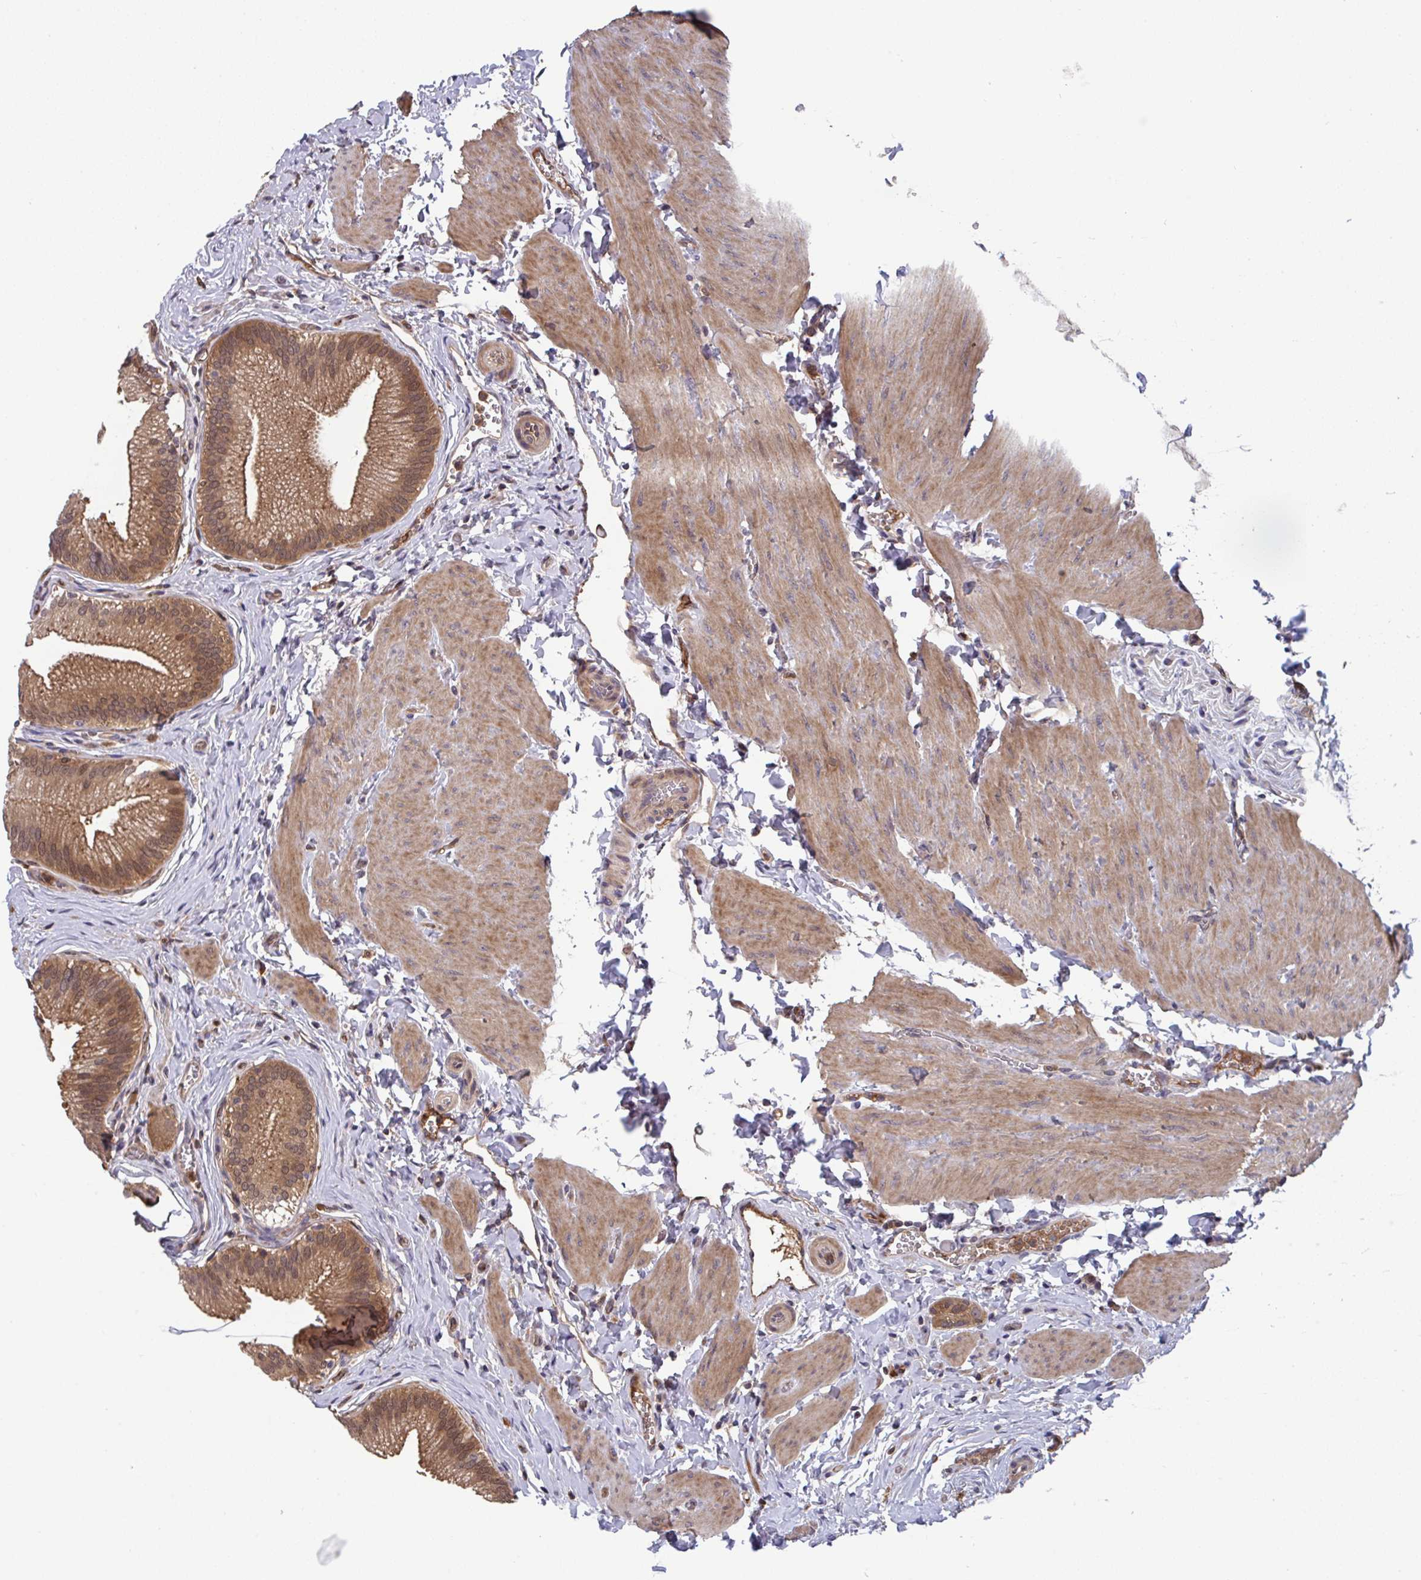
{"staining": {"intensity": "strong", "quantity": ">75%", "location": "cytoplasmic/membranous,nuclear"}, "tissue": "gallbladder", "cell_type": "Glandular cells", "image_type": "normal", "snomed": [{"axis": "morphology", "description": "Normal tissue, NOS"}, {"axis": "topography", "description": "Gallbladder"}], "caption": "IHC (DAB) staining of unremarkable human gallbladder demonstrates strong cytoplasmic/membranous,nuclear protein positivity in about >75% of glandular cells.", "gene": "TIGAR", "patient": {"sex": "male", "age": 17}}